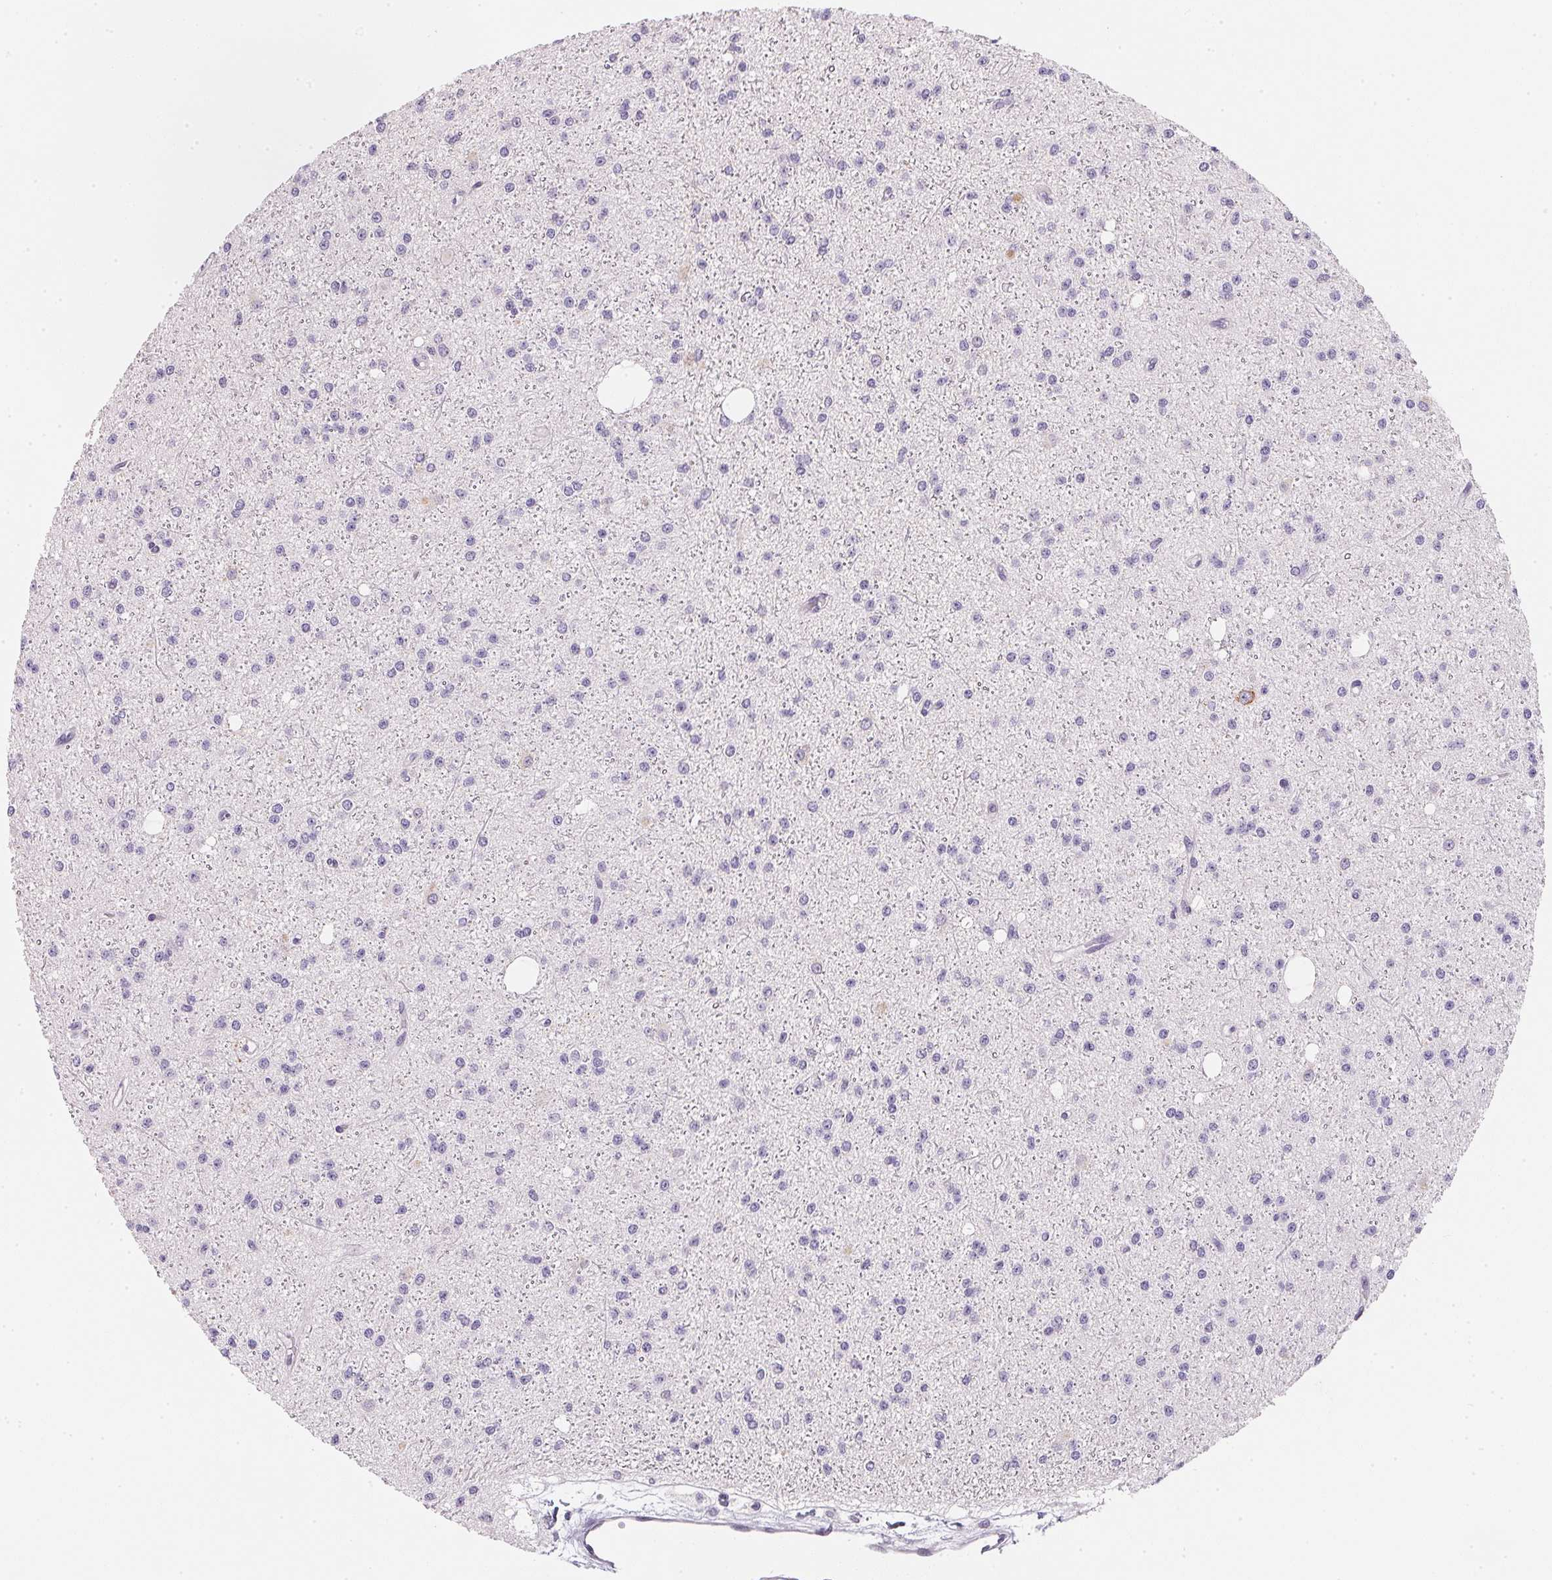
{"staining": {"intensity": "negative", "quantity": "none", "location": "none"}, "tissue": "glioma", "cell_type": "Tumor cells", "image_type": "cancer", "snomed": [{"axis": "morphology", "description": "Glioma, malignant, Low grade"}, {"axis": "topography", "description": "Brain"}], "caption": "Tumor cells show no significant staining in glioma.", "gene": "GIPC2", "patient": {"sex": "male", "age": 27}}